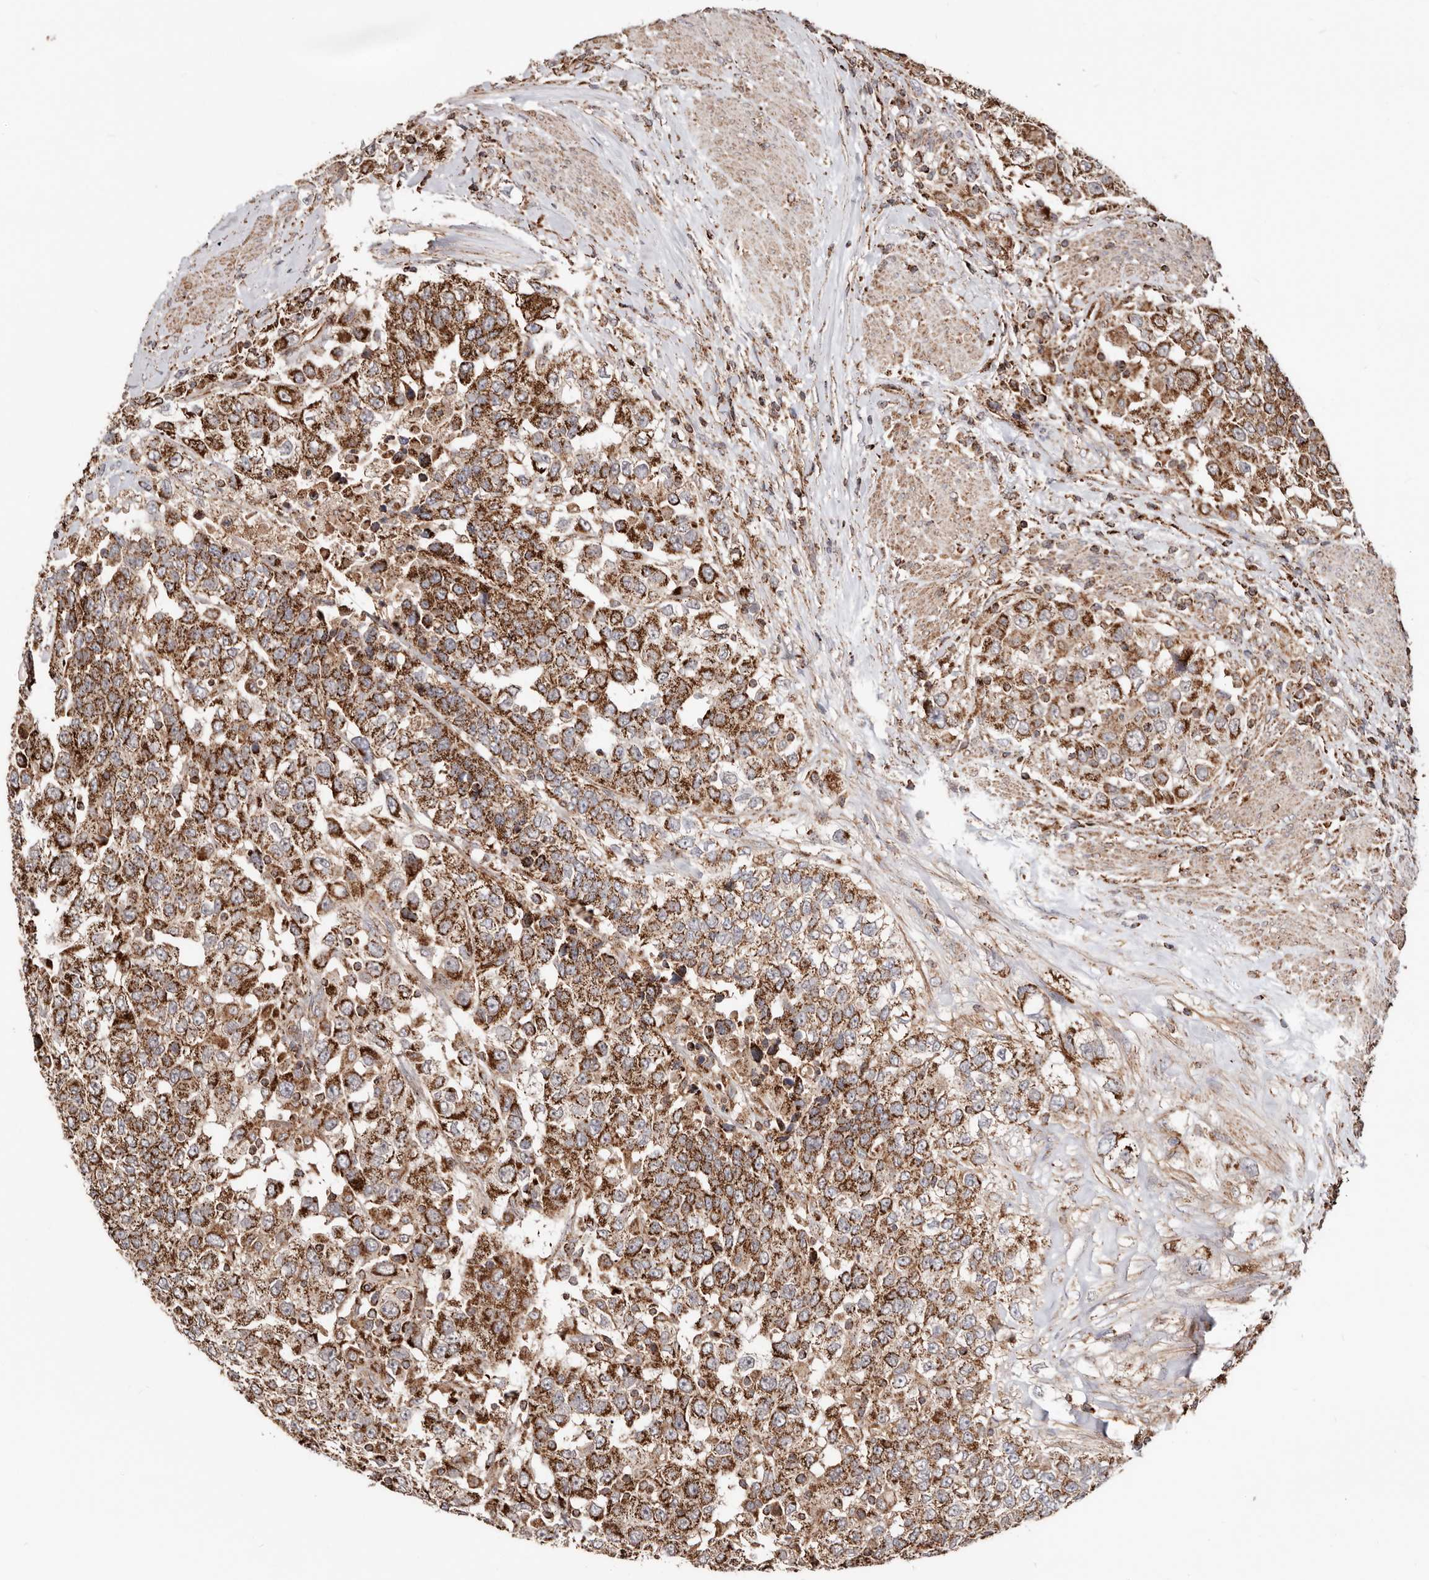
{"staining": {"intensity": "strong", "quantity": ">75%", "location": "cytoplasmic/membranous"}, "tissue": "urothelial cancer", "cell_type": "Tumor cells", "image_type": "cancer", "snomed": [{"axis": "morphology", "description": "Urothelial carcinoma, High grade"}, {"axis": "topography", "description": "Urinary bladder"}], "caption": "Immunohistochemistry (IHC) histopathology image of high-grade urothelial carcinoma stained for a protein (brown), which reveals high levels of strong cytoplasmic/membranous positivity in approximately >75% of tumor cells.", "gene": "PRKACB", "patient": {"sex": "female", "age": 80}}